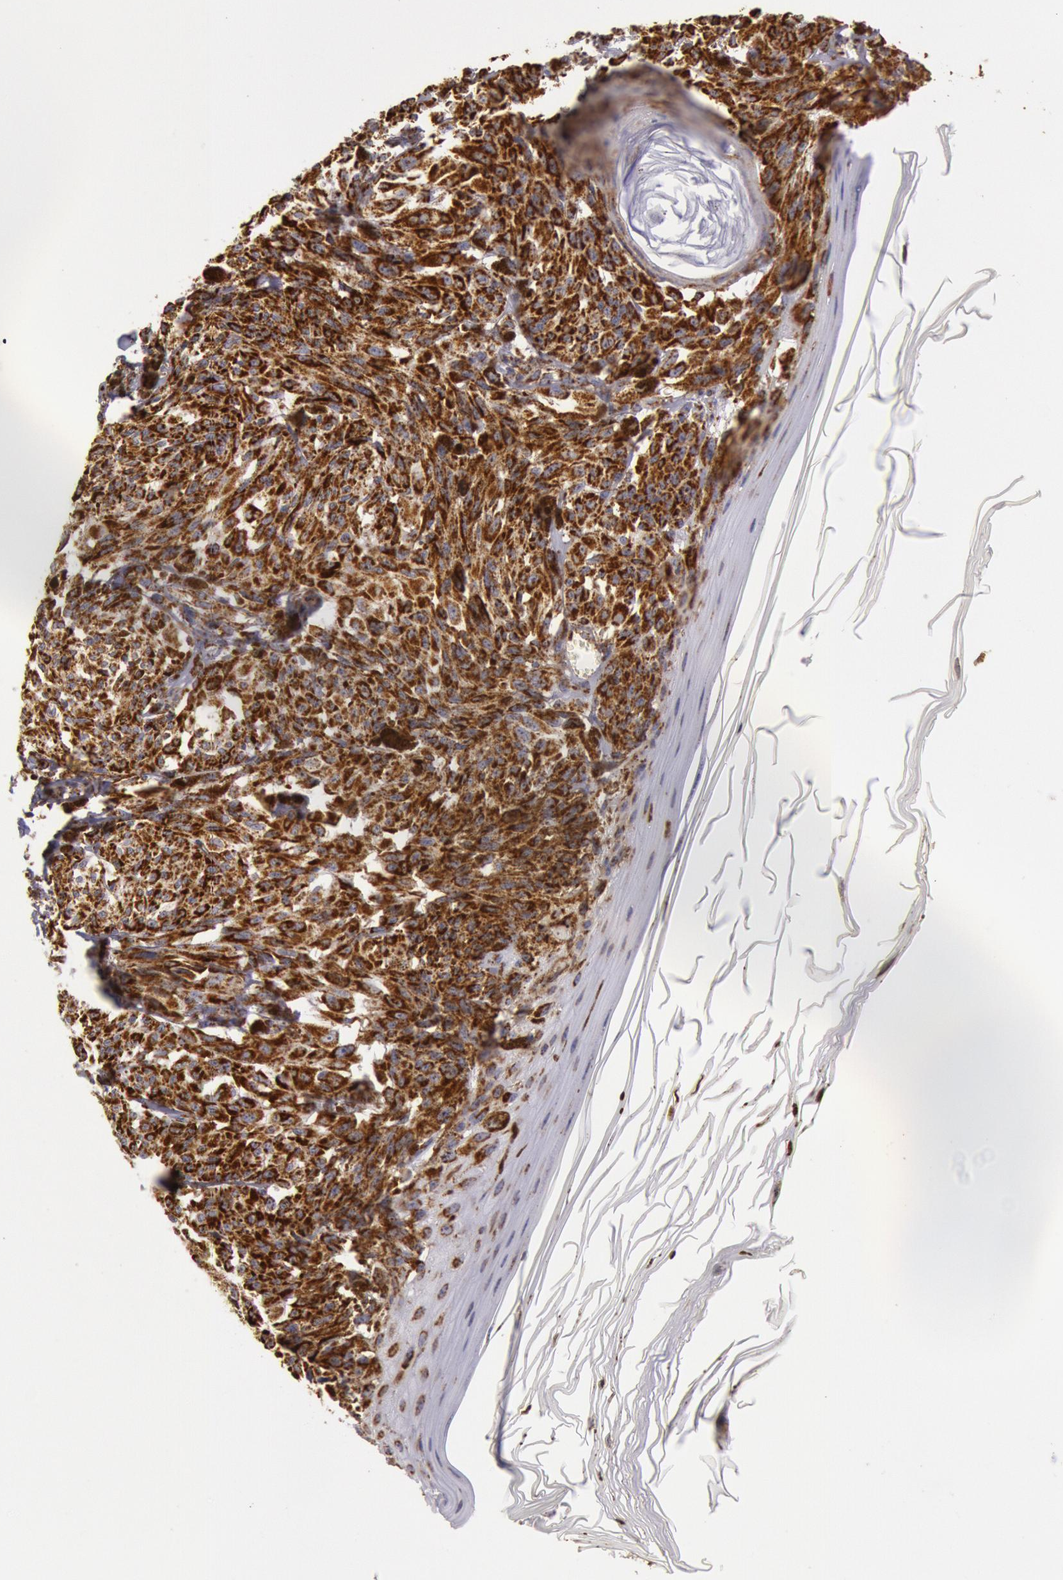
{"staining": {"intensity": "strong", "quantity": ">75%", "location": "cytoplasmic/membranous"}, "tissue": "melanoma", "cell_type": "Tumor cells", "image_type": "cancer", "snomed": [{"axis": "morphology", "description": "Malignant melanoma, NOS"}, {"axis": "topography", "description": "Skin"}], "caption": "DAB immunohistochemical staining of melanoma exhibits strong cytoplasmic/membranous protein positivity in about >75% of tumor cells. The protein of interest is shown in brown color, while the nuclei are stained blue.", "gene": "CYC1", "patient": {"sex": "female", "age": 72}}